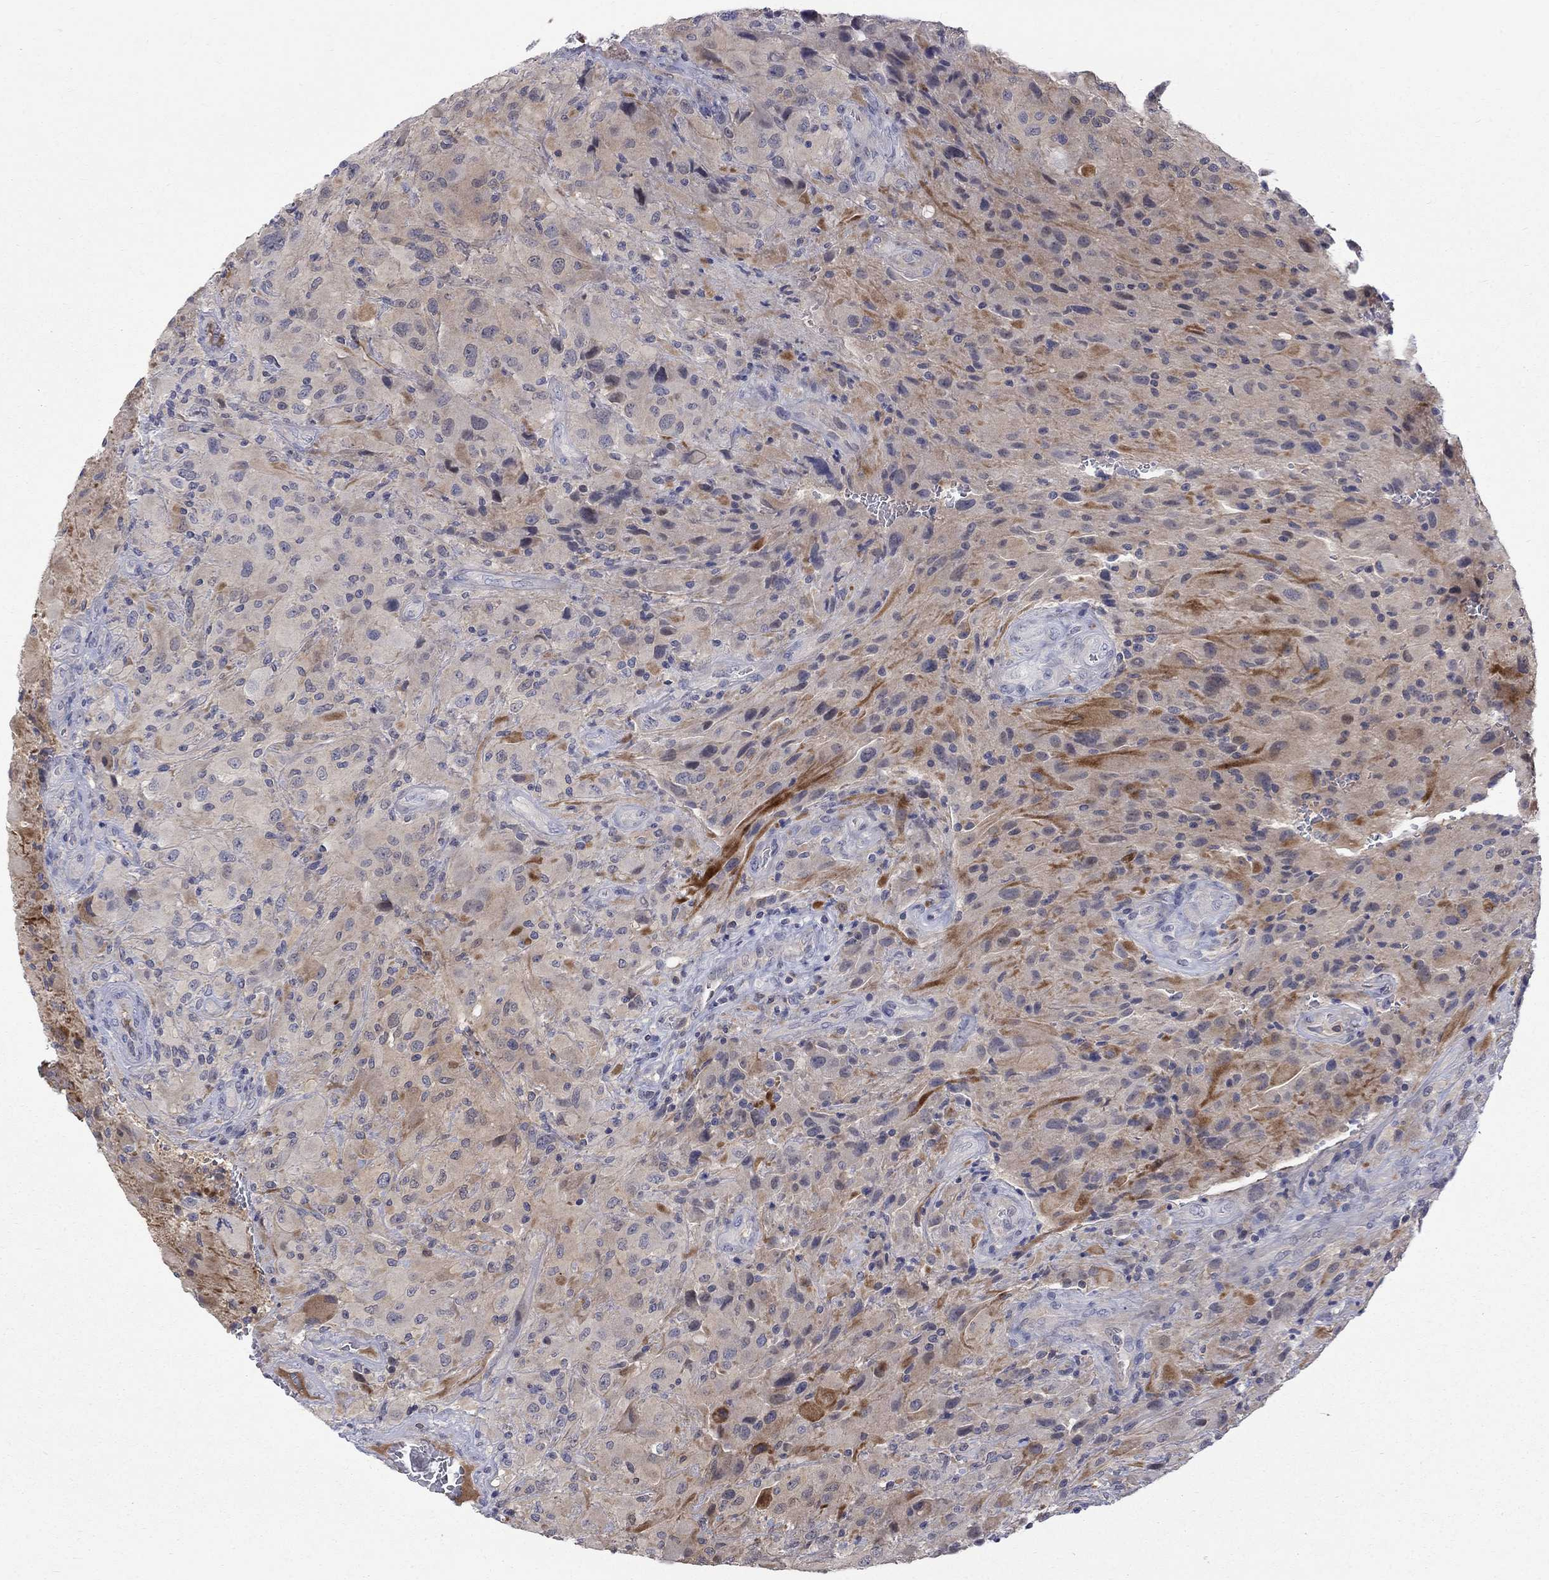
{"staining": {"intensity": "moderate", "quantity": "25%-75%", "location": "cytoplasmic/membranous"}, "tissue": "glioma", "cell_type": "Tumor cells", "image_type": "cancer", "snomed": [{"axis": "morphology", "description": "Glioma, malignant, High grade"}, {"axis": "topography", "description": "Cerebral cortex"}], "caption": "A histopathology image of human high-grade glioma (malignant) stained for a protein shows moderate cytoplasmic/membranous brown staining in tumor cells. Ihc stains the protein of interest in brown and the nuclei are stained blue.", "gene": "HKDC1", "patient": {"sex": "male", "age": 35}}